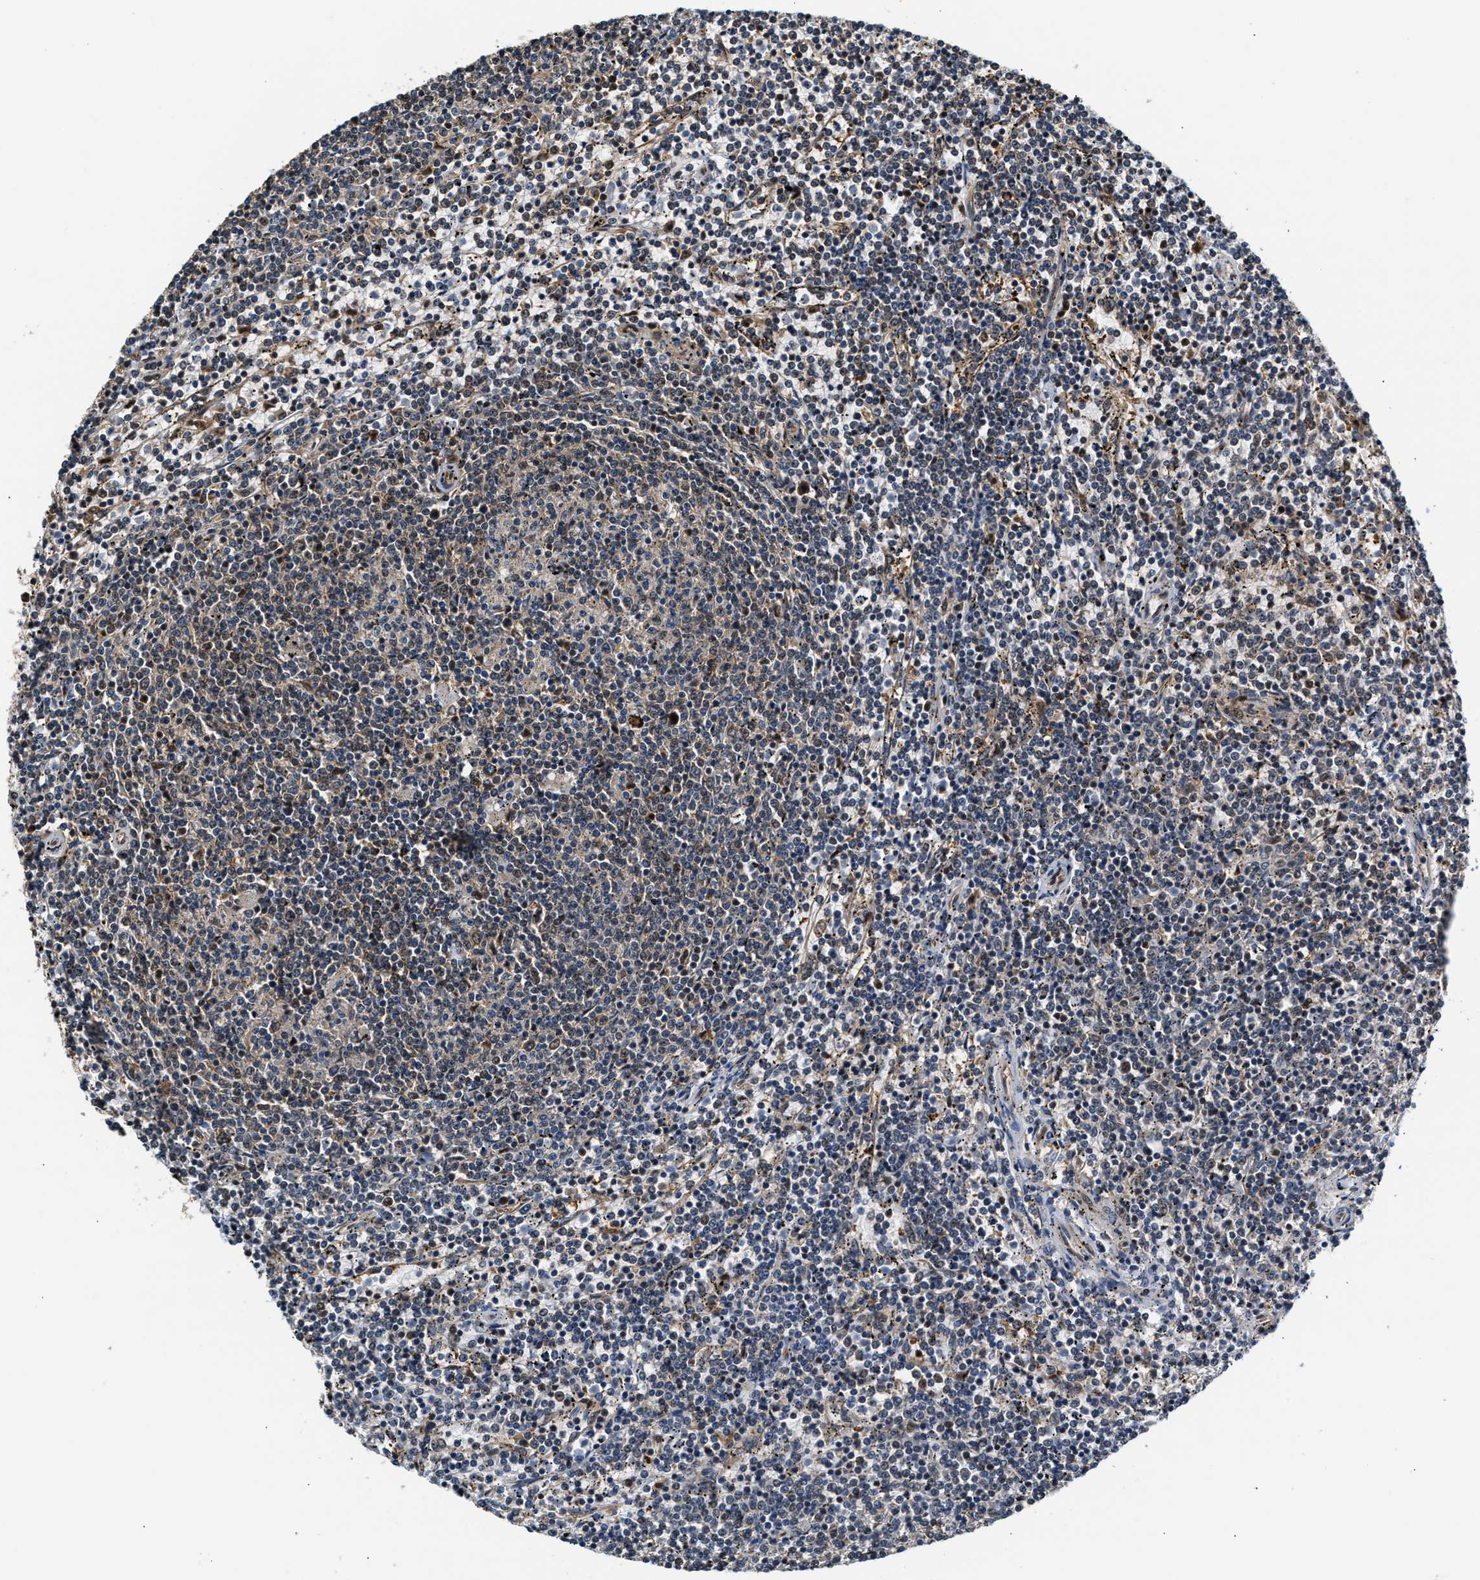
{"staining": {"intensity": "negative", "quantity": "none", "location": "none"}, "tissue": "lymphoma", "cell_type": "Tumor cells", "image_type": "cancer", "snomed": [{"axis": "morphology", "description": "Malignant lymphoma, non-Hodgkin's type, Low grade"}, {"axis": "topography", "description": "Spleen"}], "caption": "An IHC image of malignant lymphoma, non-Hodgkin's type (low-grade) is shown. There is no staining in tumor cells of malignant lymphoma, non-Hodgkin's type (low-grade).", "gene": "TUT7", "patient": {"sex": "female", "age": 50}}